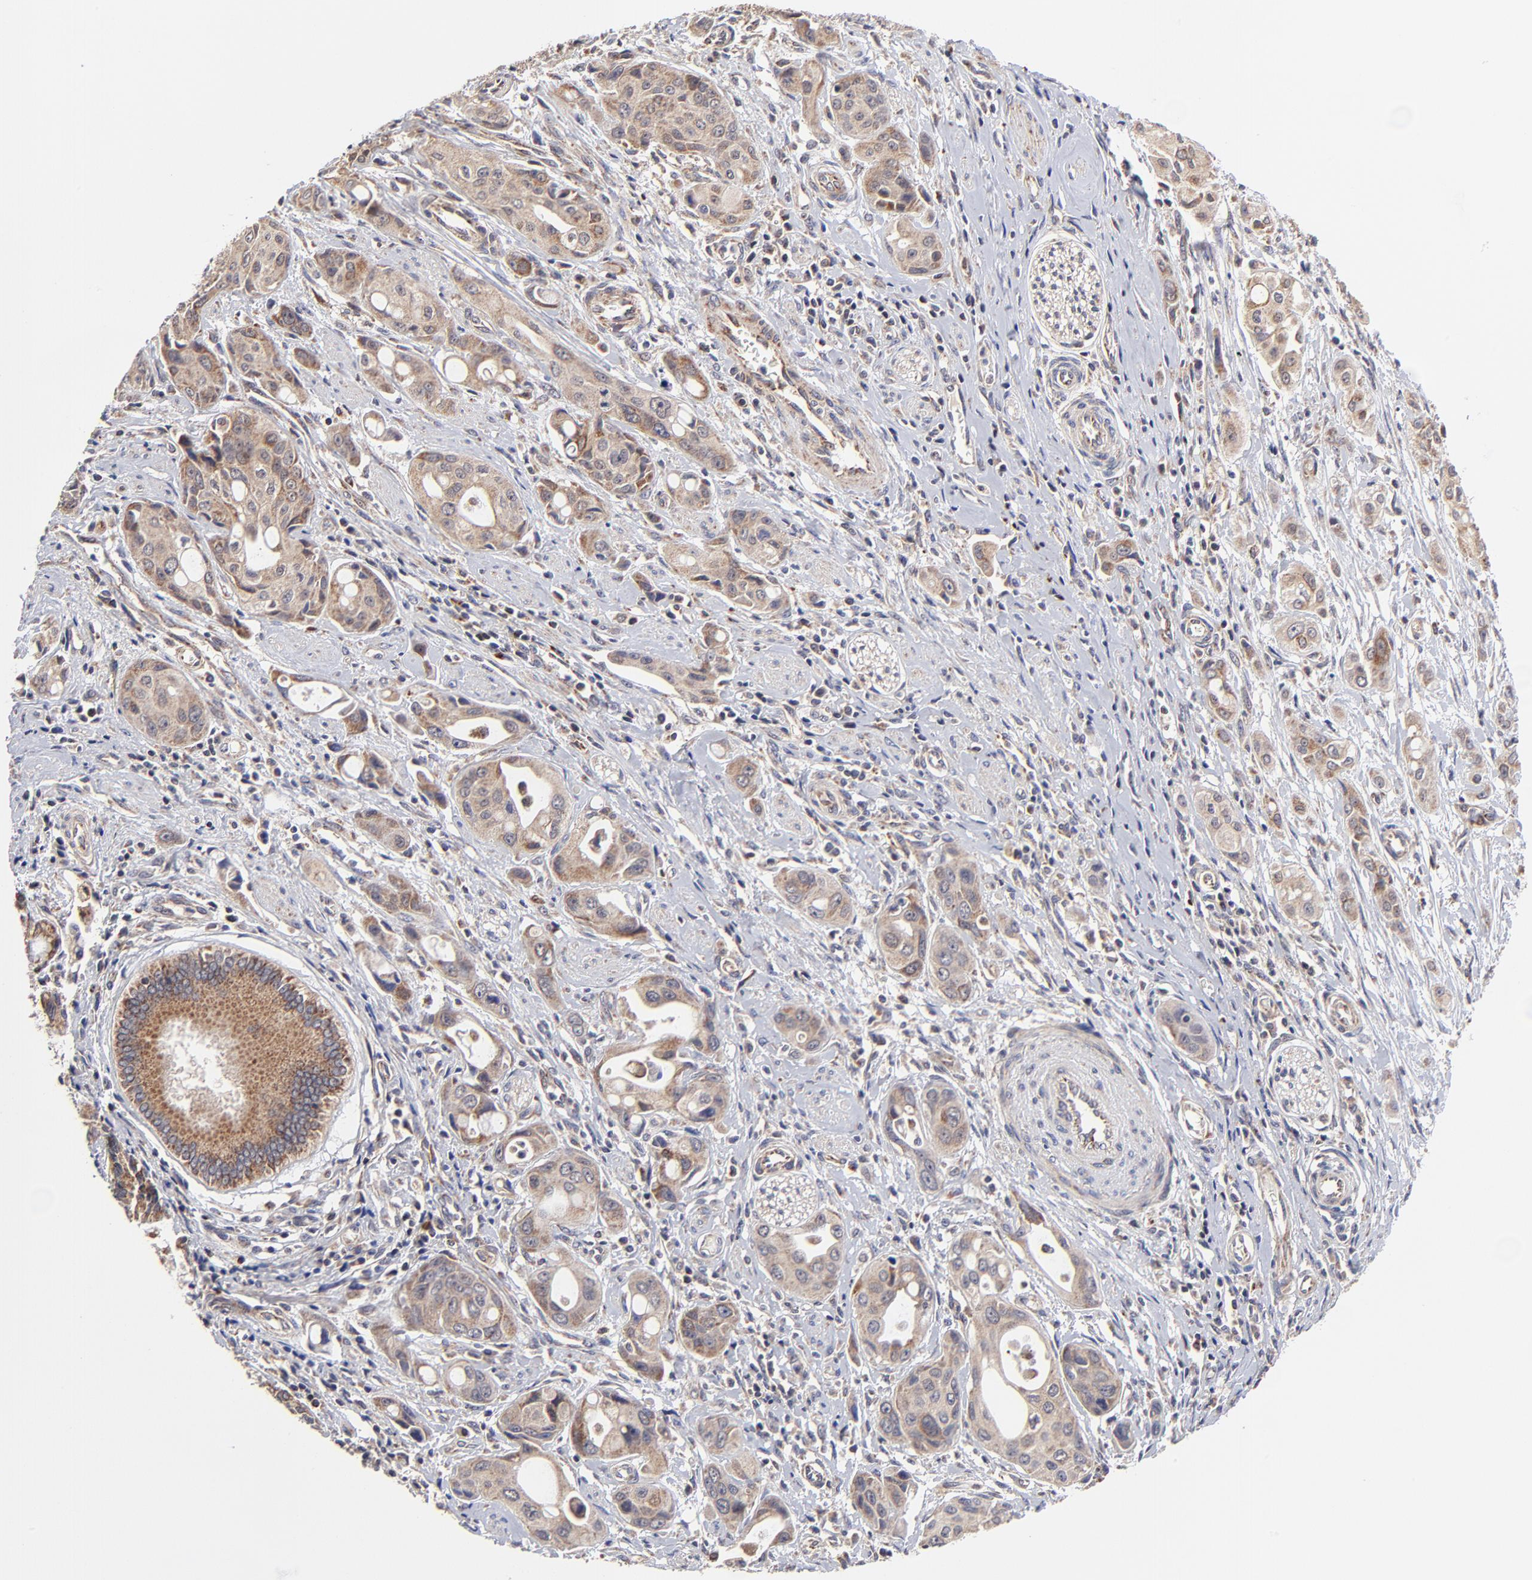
{"staining": {"intensity": "weak", "quantity": ">75%", "location": "cytoplasmic/membranous"}, "tissue": "pancreatic cancer", "cell_type": "Tumor cells", "image_type": "cancer", "snomed": [{"axis": "morphology", "description": "Adenocarcinoma, NOS"}, {"axis": "topography", "description": "Pancreas"}], "caption": "Protein analysis of pancreatic cancer (adenocarcinoma) tissue demonstrates weak cytoplasmic/membranous expression in approximately >75% of tumor cells.", "gene": "MAP2K7", "patient": {"sex": "female", "age": 60}}